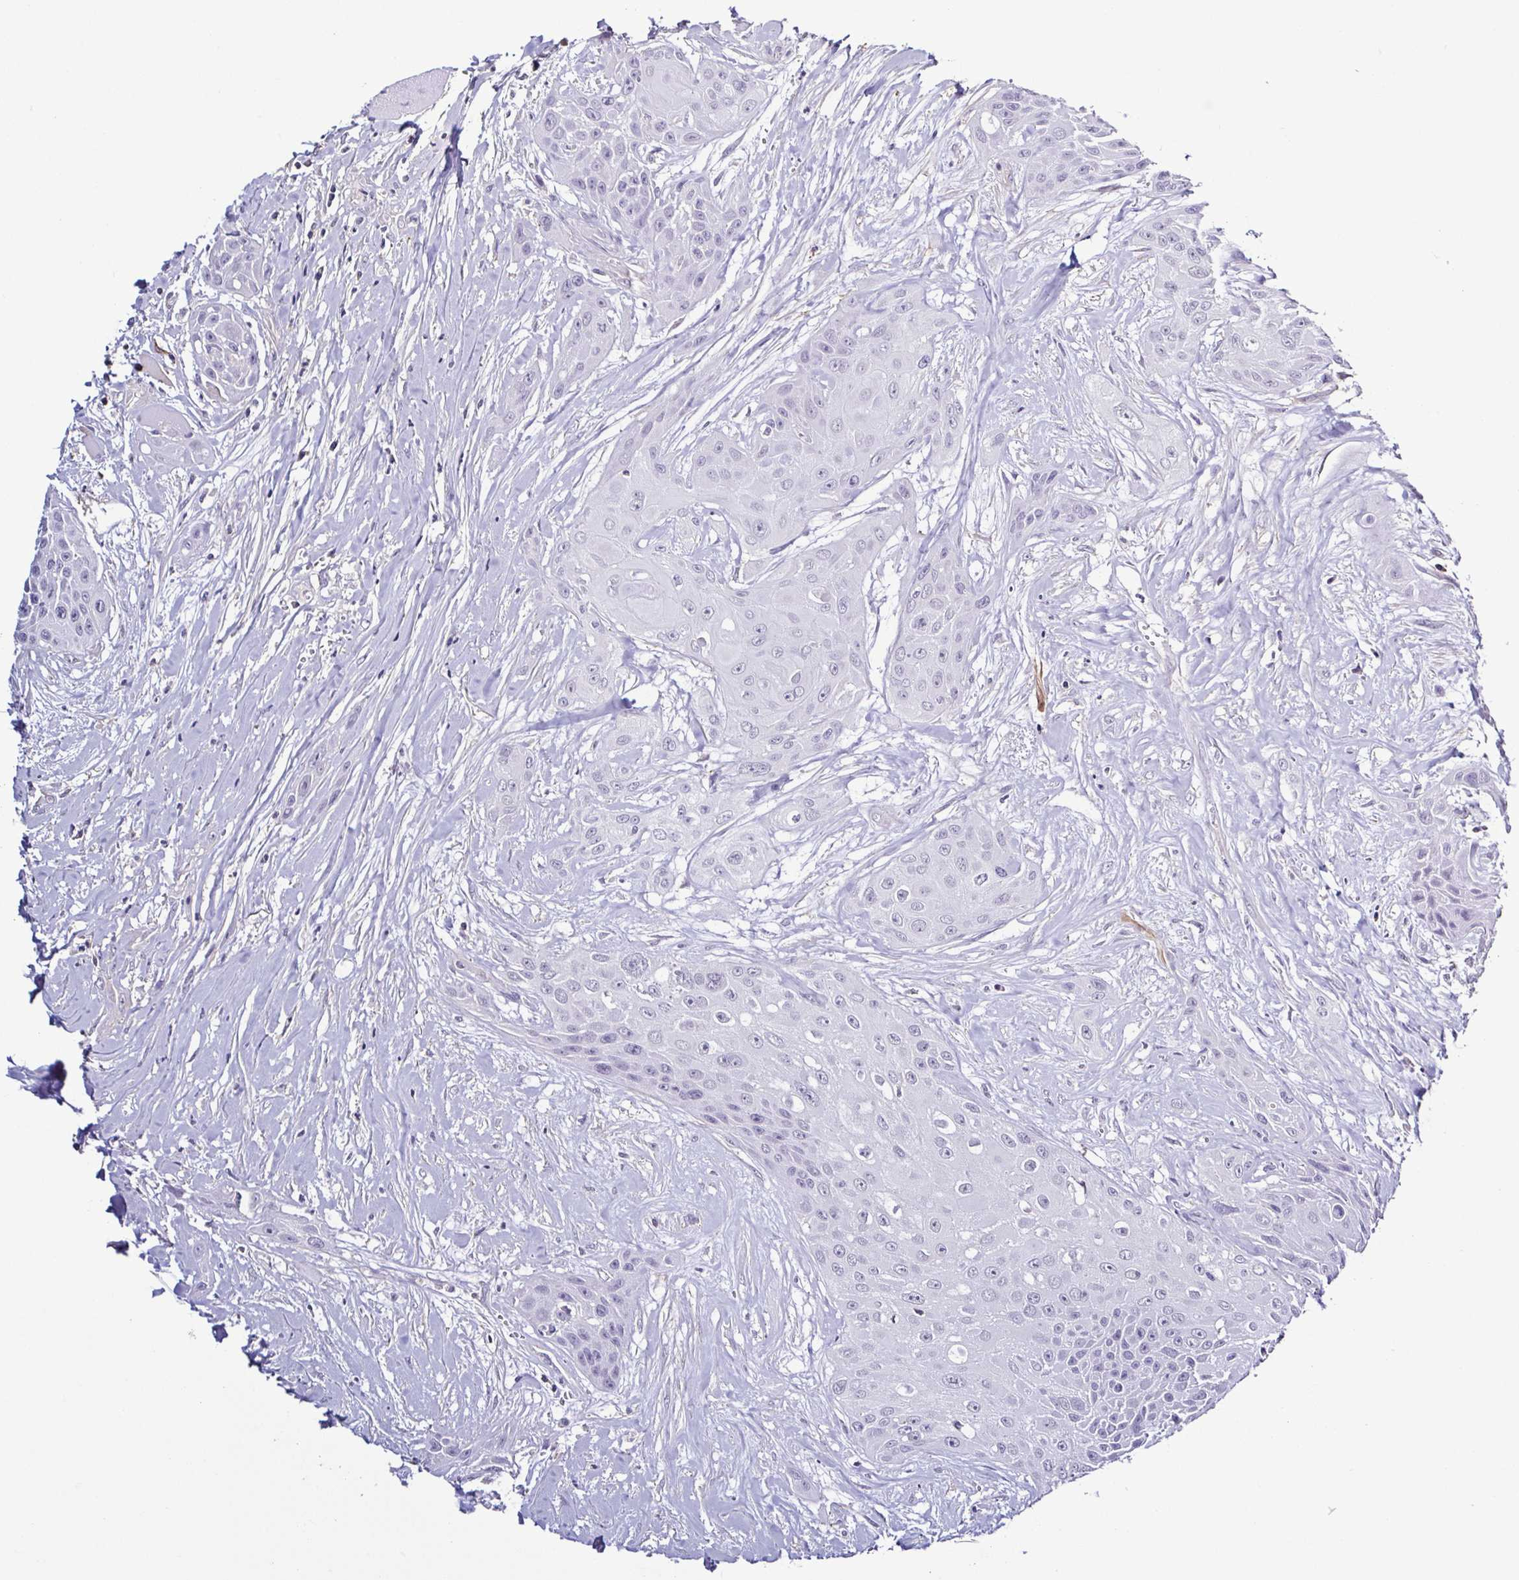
{"staining": {"intensity": "negative", "quantity": "none", "location": "none"}, "tissue": "head and neck cancer", "cell_type": "Tumor cells", "image_type": "cancer", "snomed": [{"axis": "morphology", "description": "Squamous cell carcinoma, NOS"}, {"axis": "topography", "description": "Head-Neck"}], "caption": "There is no significant positivity in tumor cells of squamous cell carcinoma (head and neck). (IHC, brightfield microscopy, high magnification).", "gene": "TNNT2", "patient": {"sex": "female", "age": 73}}